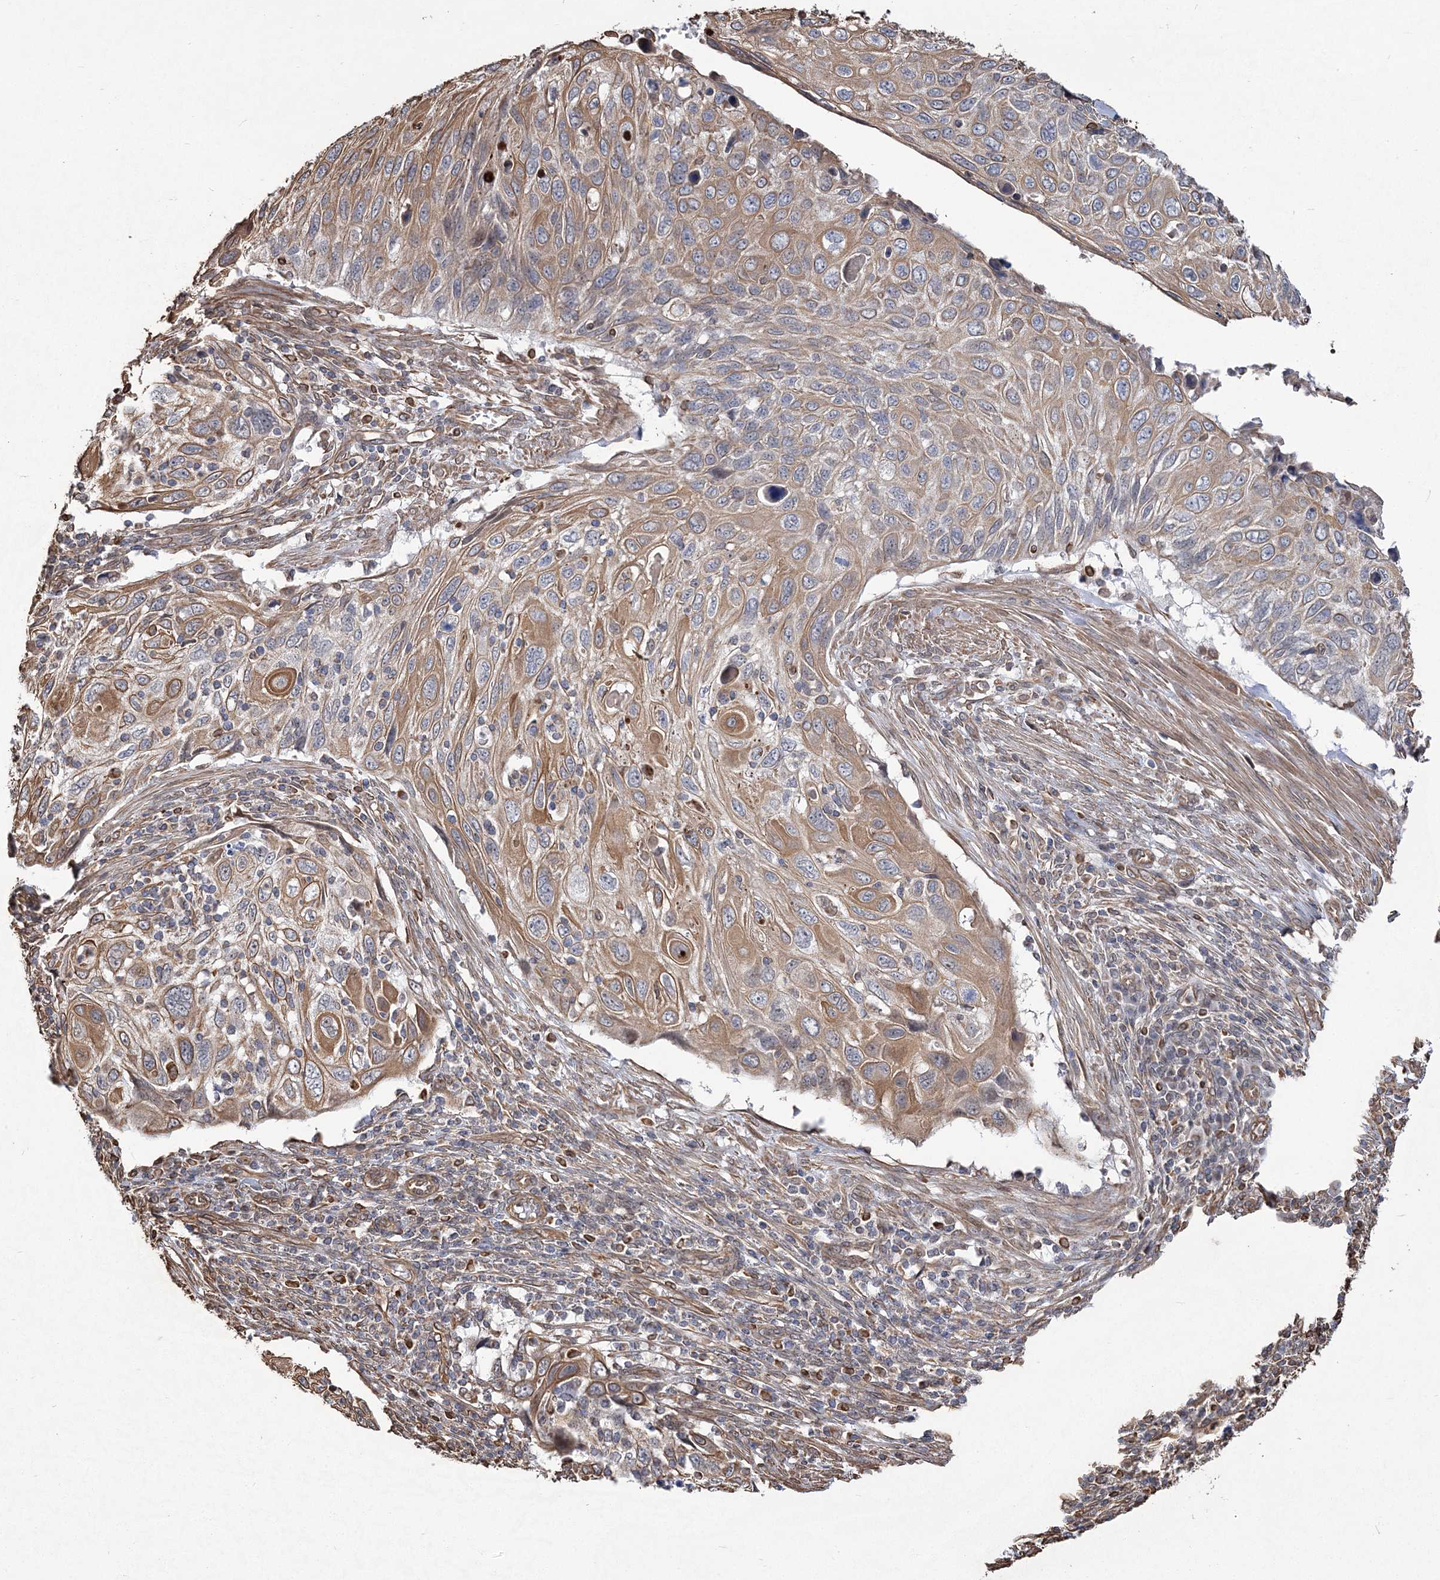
{"staining": {"intensity": "moderate", "quantity": "25%-75%", "location": "cytoplasmic/membranous"}, "tissue": "cervical cancer", "cell_type": "Tumor cells", "image_type": "cancer", "snomed": [{"axis": "morphology", "description": "Squamous cell carcinoma, NOS"}, {"axis": "topography", "description": "Cervix"}], "caption": "Protein expression analysis of cervical squamous cell carcinoma shows moderate cytoplasmic/membranous expression in approximately 25%-75% of tumor cells.", "gene": "ATP11B", "patient": {"sex": "female", "age": 70}}